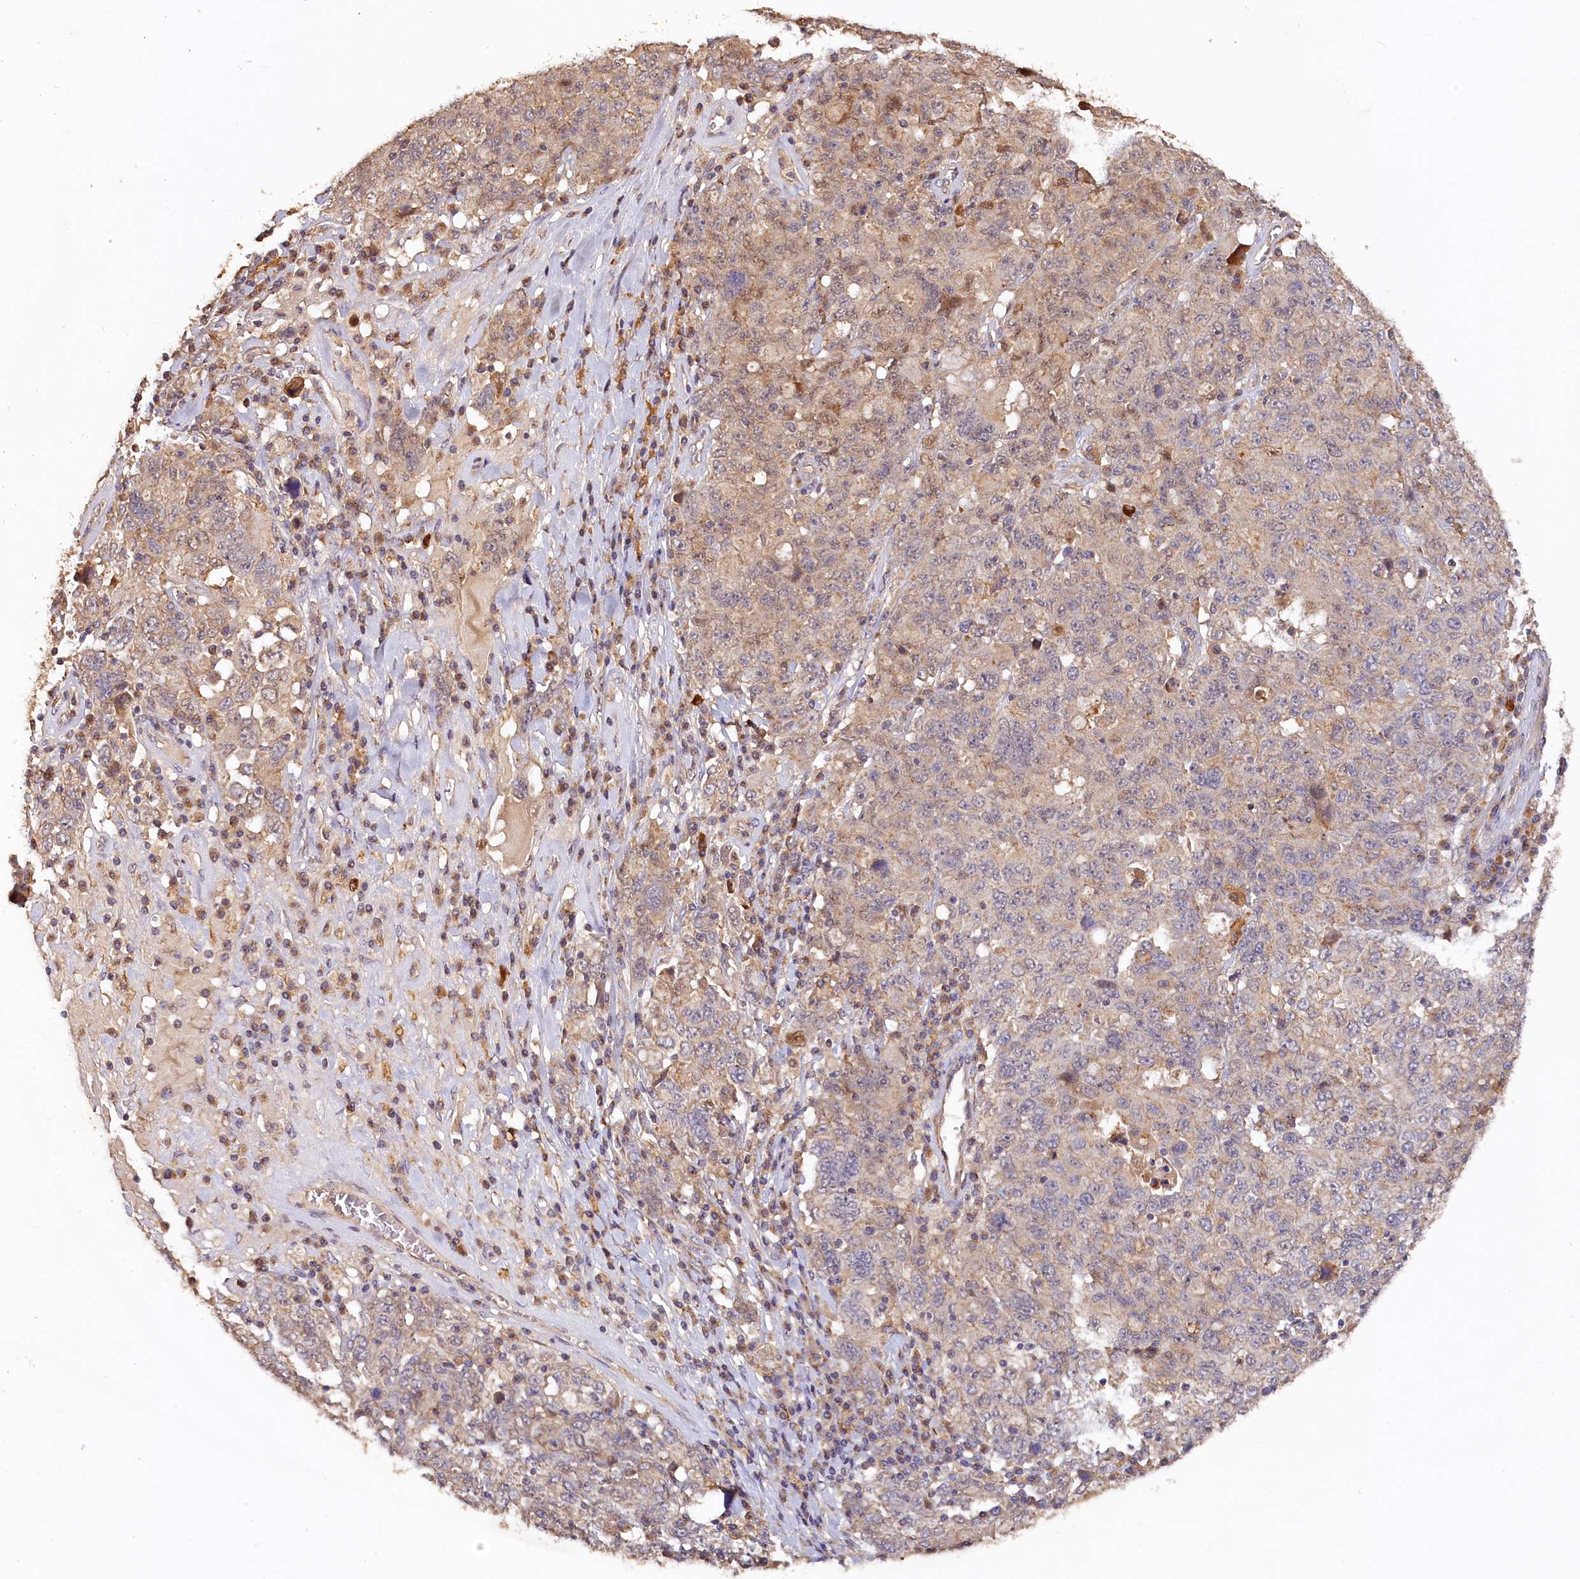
{"staining": {"intensity": "moderate", "quantity": "25%-75%", "location": "cytoplasmic/membranous"}, "tissue": "ovarian cancer", "cell_type": "Tumor cells", "image_type": "cancer", "snomed": [{"axis": "morphology", "description": "Carcinoma, endometroid"}, {"axis": "topography", "description": "Ovary"}], "caption": "Immunohistochemistry of human ovarian cancer (endometroid carcinoma) shows medium levels of moderate cytoplasmic/membranous staining in about 25%-75% of tumor cells.", "gene": "TANGO6", "patient": {"sex": "female", "age": 62}}